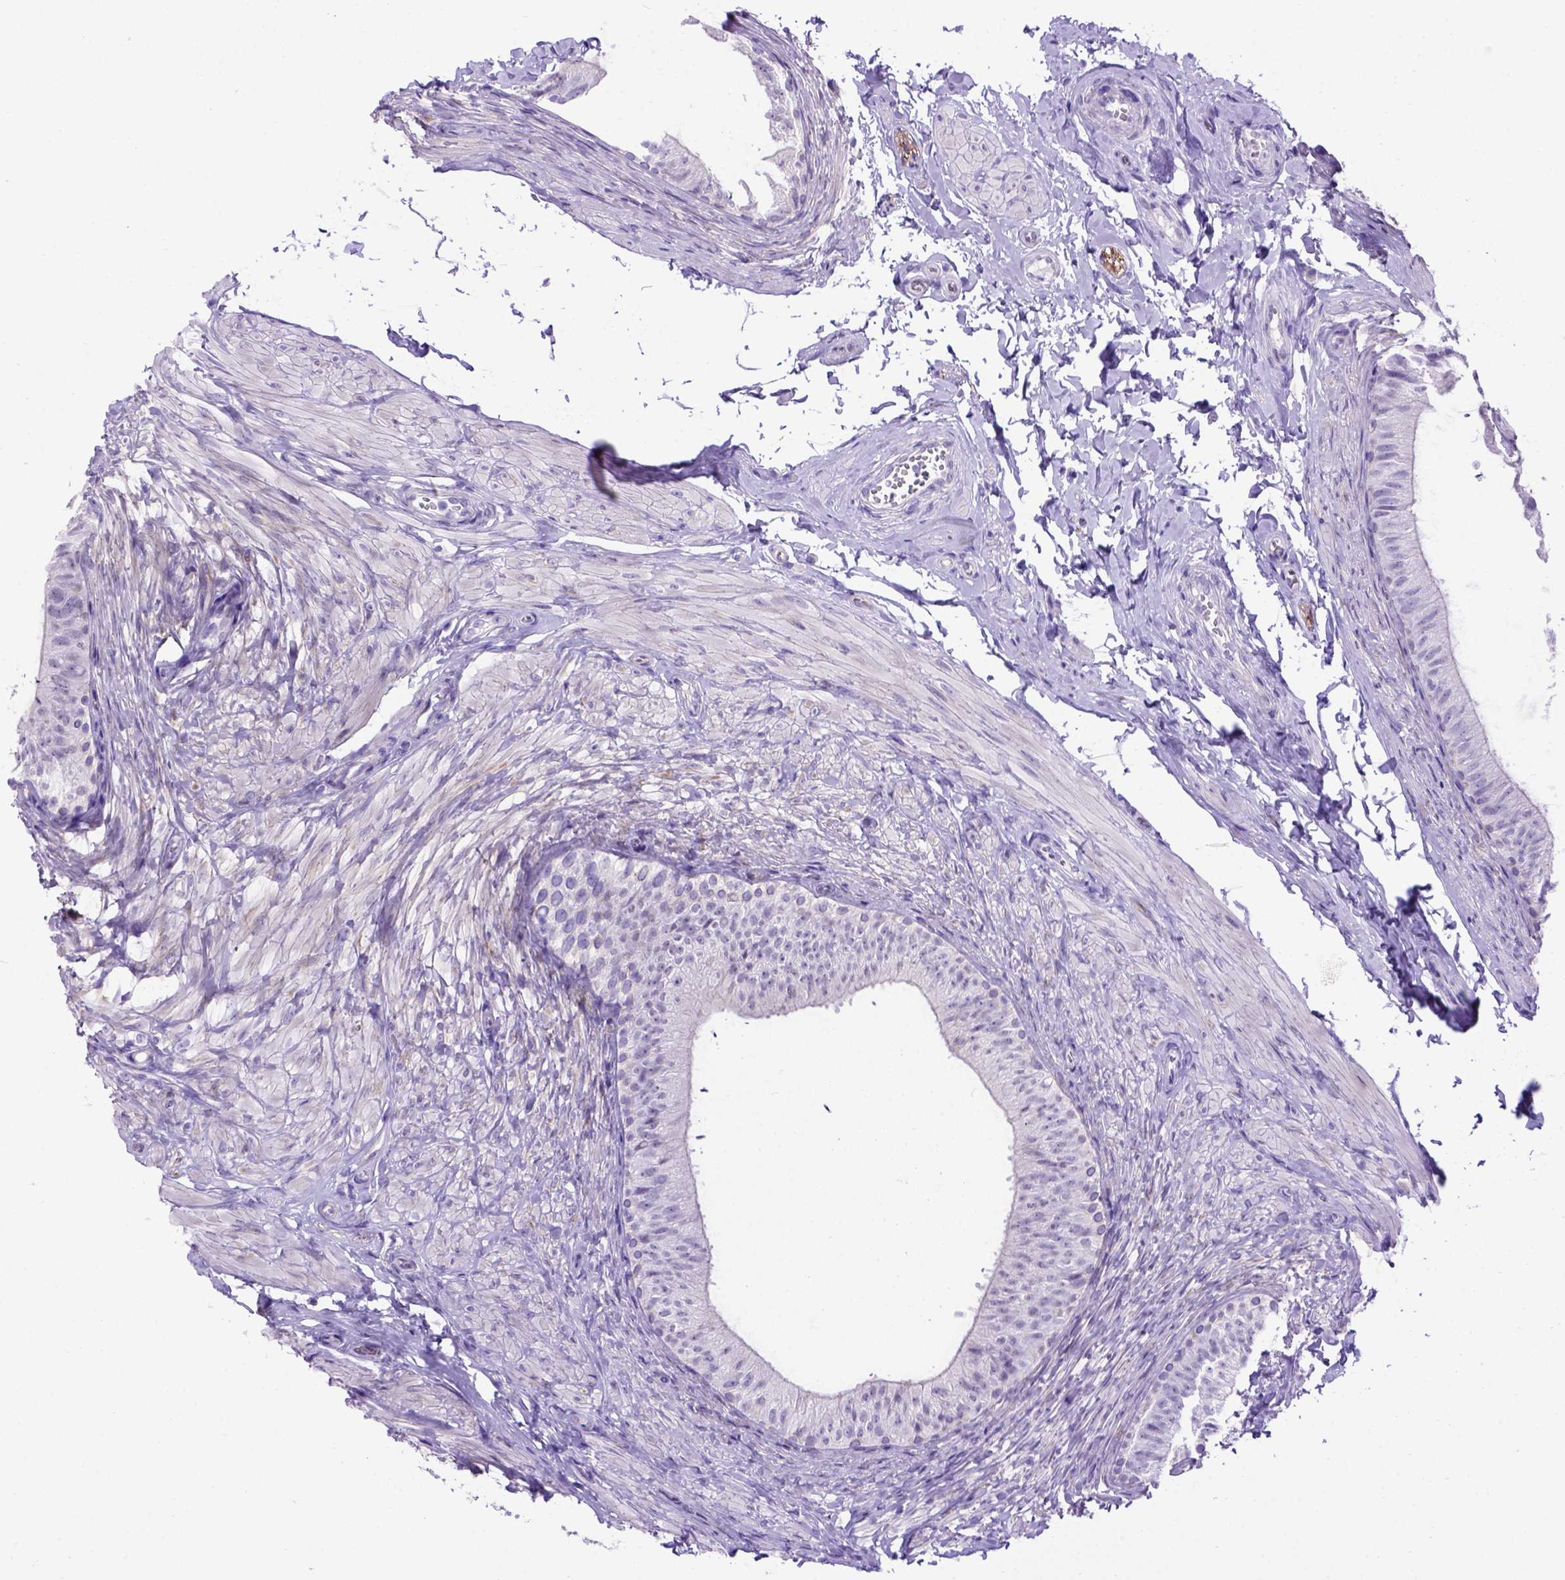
{"staining": {"intensity": "negative", "quantity": "none", "location": "none"}, "tissue": "epididymis", "cell_type": "Glandular cells", "image_type": "normal", "snomed": [{"axis": "morphology", "description": "Normal tissue, NOS"}, {"axis": "topography", "description": "Epididymis, spermatic cord, NOS"}, {"axis": "topography", "description": "Epididymis"}, {"axis": "topography", "description": "Peripheral nerve tissue"}], "caption": "Micrograph shows no protein expression in glandular cells of benign epididymis.", "gene": "ADAM12", "patient": {"sex": "male", "age": 29}}